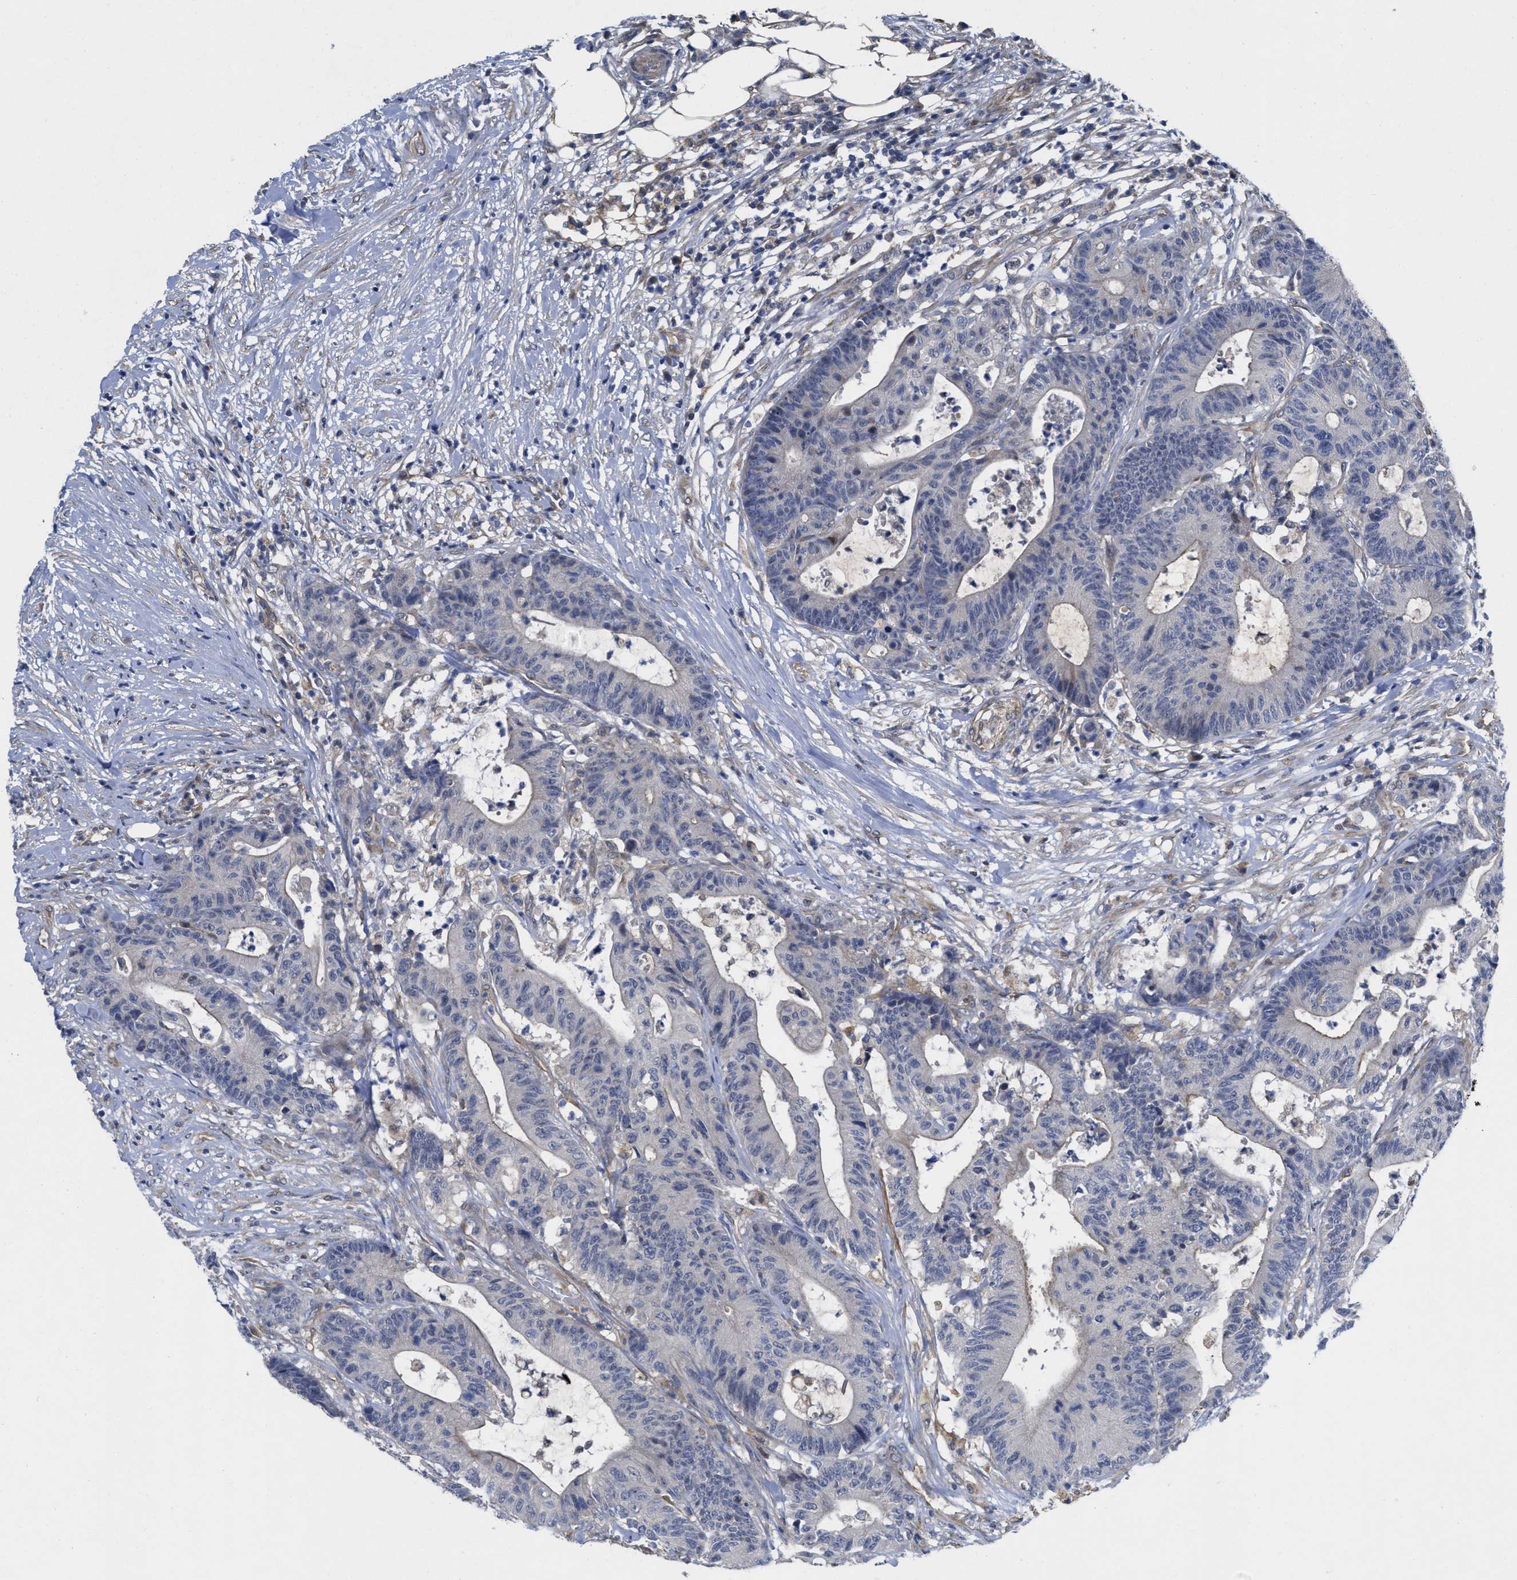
{"staining": {"intensity": "negative", "quantity": "none", "location": "none"}, "tissue": "colorectal cancer", "cell_type": "Tumor cells", "image_type": "cancer", "snomed": [{"axis": "morphology", "description": "Adenocarcinoma, NOS"}, {"axis": "topography", "description": "Colon"}], "caption": "Colorectal cancer was stained to show a protein in brown. There is no significant staining in tumor cells.", "gene": "ARHGEF26", "patient": {"sex": "female", "age": 84}}